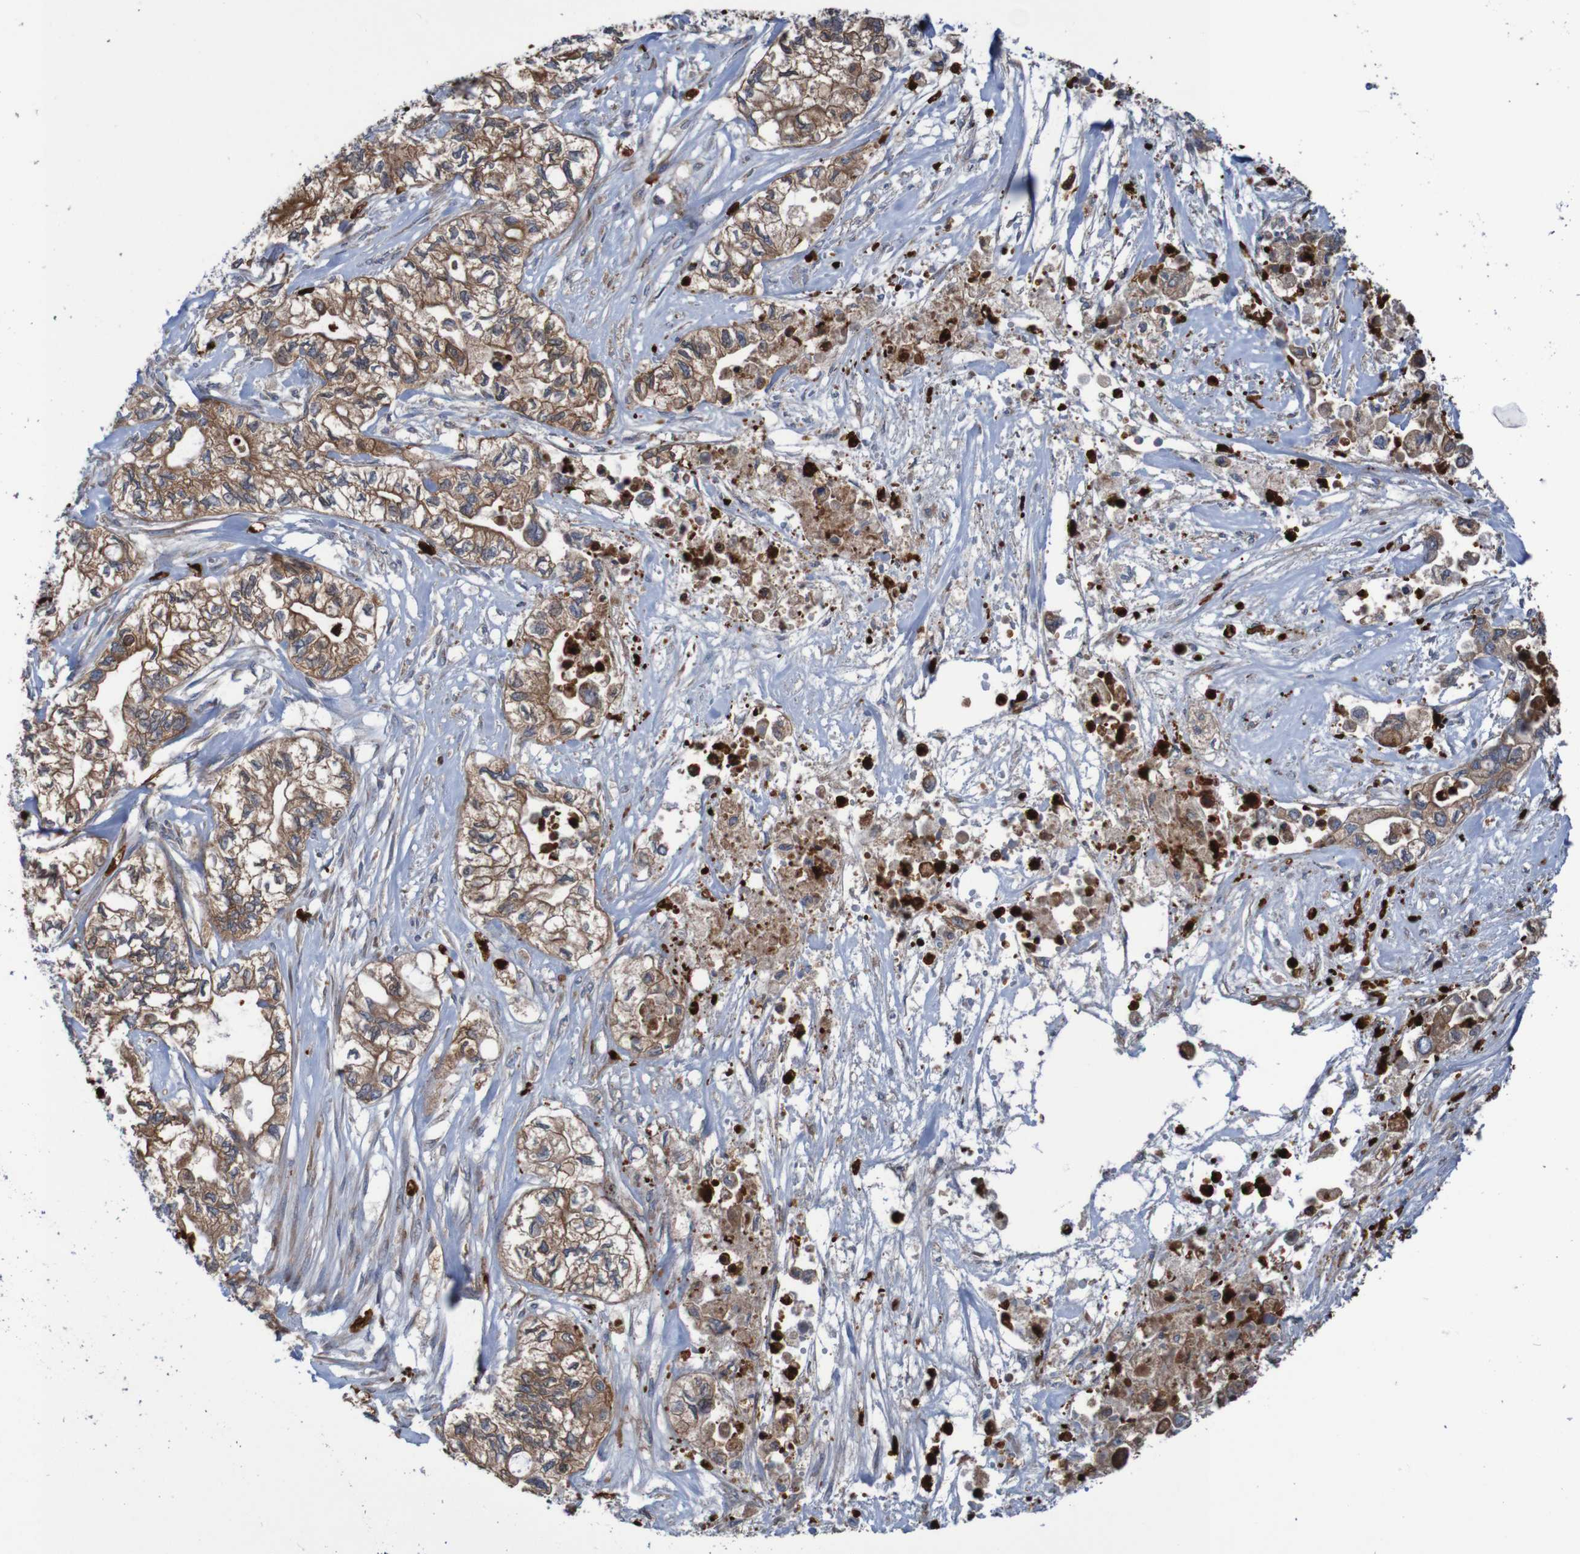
{"staining": {"intensity": "moderate", "quantity": ">75%", "location": "cytoplasmic/membranous"}, "tissue": "pancreatic cancer", "cell_type": "Tumor cells", "image_type": "cancer", "snomed": [{"axis": "morphology", "description": "Adenocarcinoma, NOS"}, {"axis": "topography", "description": "Pancreas"}], "caption": "Pancreatic adenocarcinoma was stained to show a protein in brown. There is medium levels of moderate cytoplasmic/membranous positivity in approximately >75% of tumor cells.", "gene": "PARP4", "patient": {"sex": "male", "age": 79}}